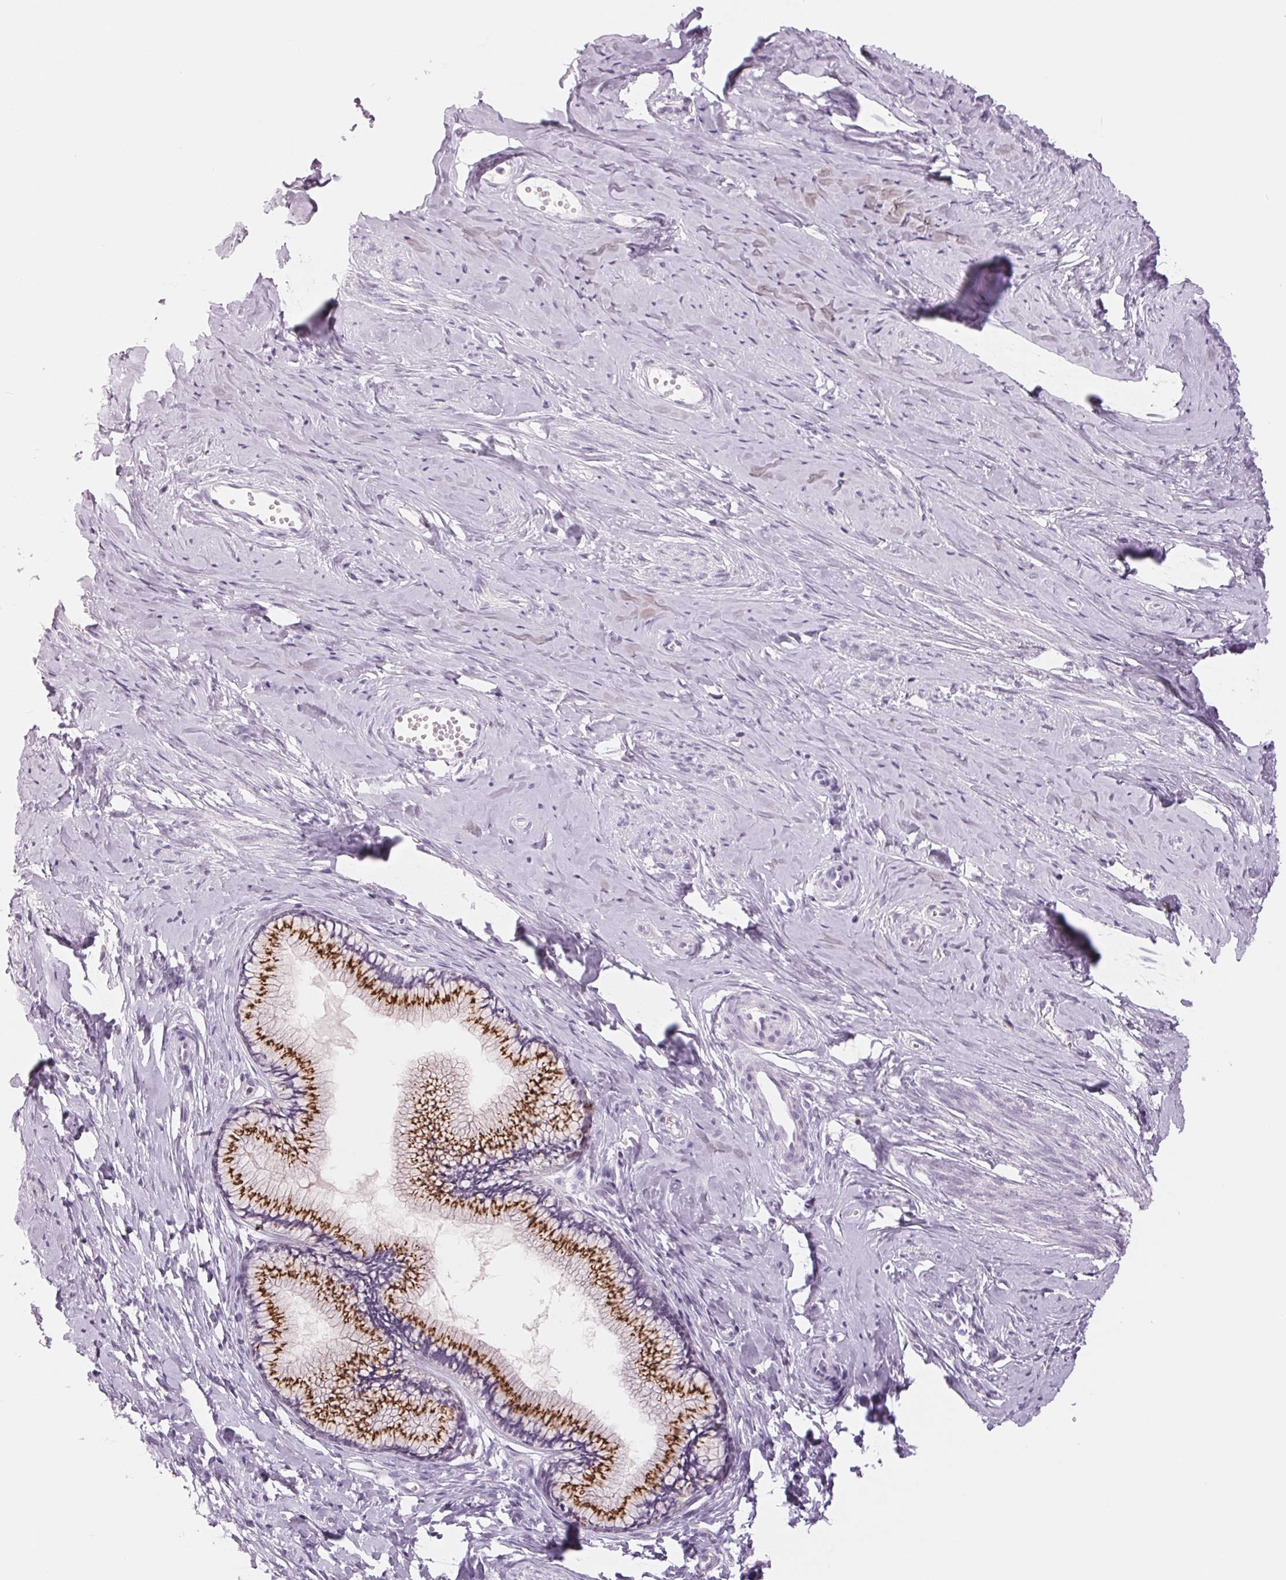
{"staining": {"intensity": "strong", "quantity": ">75%", "location": "cytoplasmic/membranous"}, "tissue": "cervix", "cell_type": "Glandular cells", "image_type": "normal", "snomed": [{"axis": "morphology", "description": "Normal tissue, NOS"}, {"axis": "topography", "description": "Cervix"}], "caption": "An image of human cervix stained for a protein demonstrates strong cytoplasmic/membranous brown staining in glandular cells.", "gene": "GALNT7", "patient": {"sex": "female", "age": 40}}